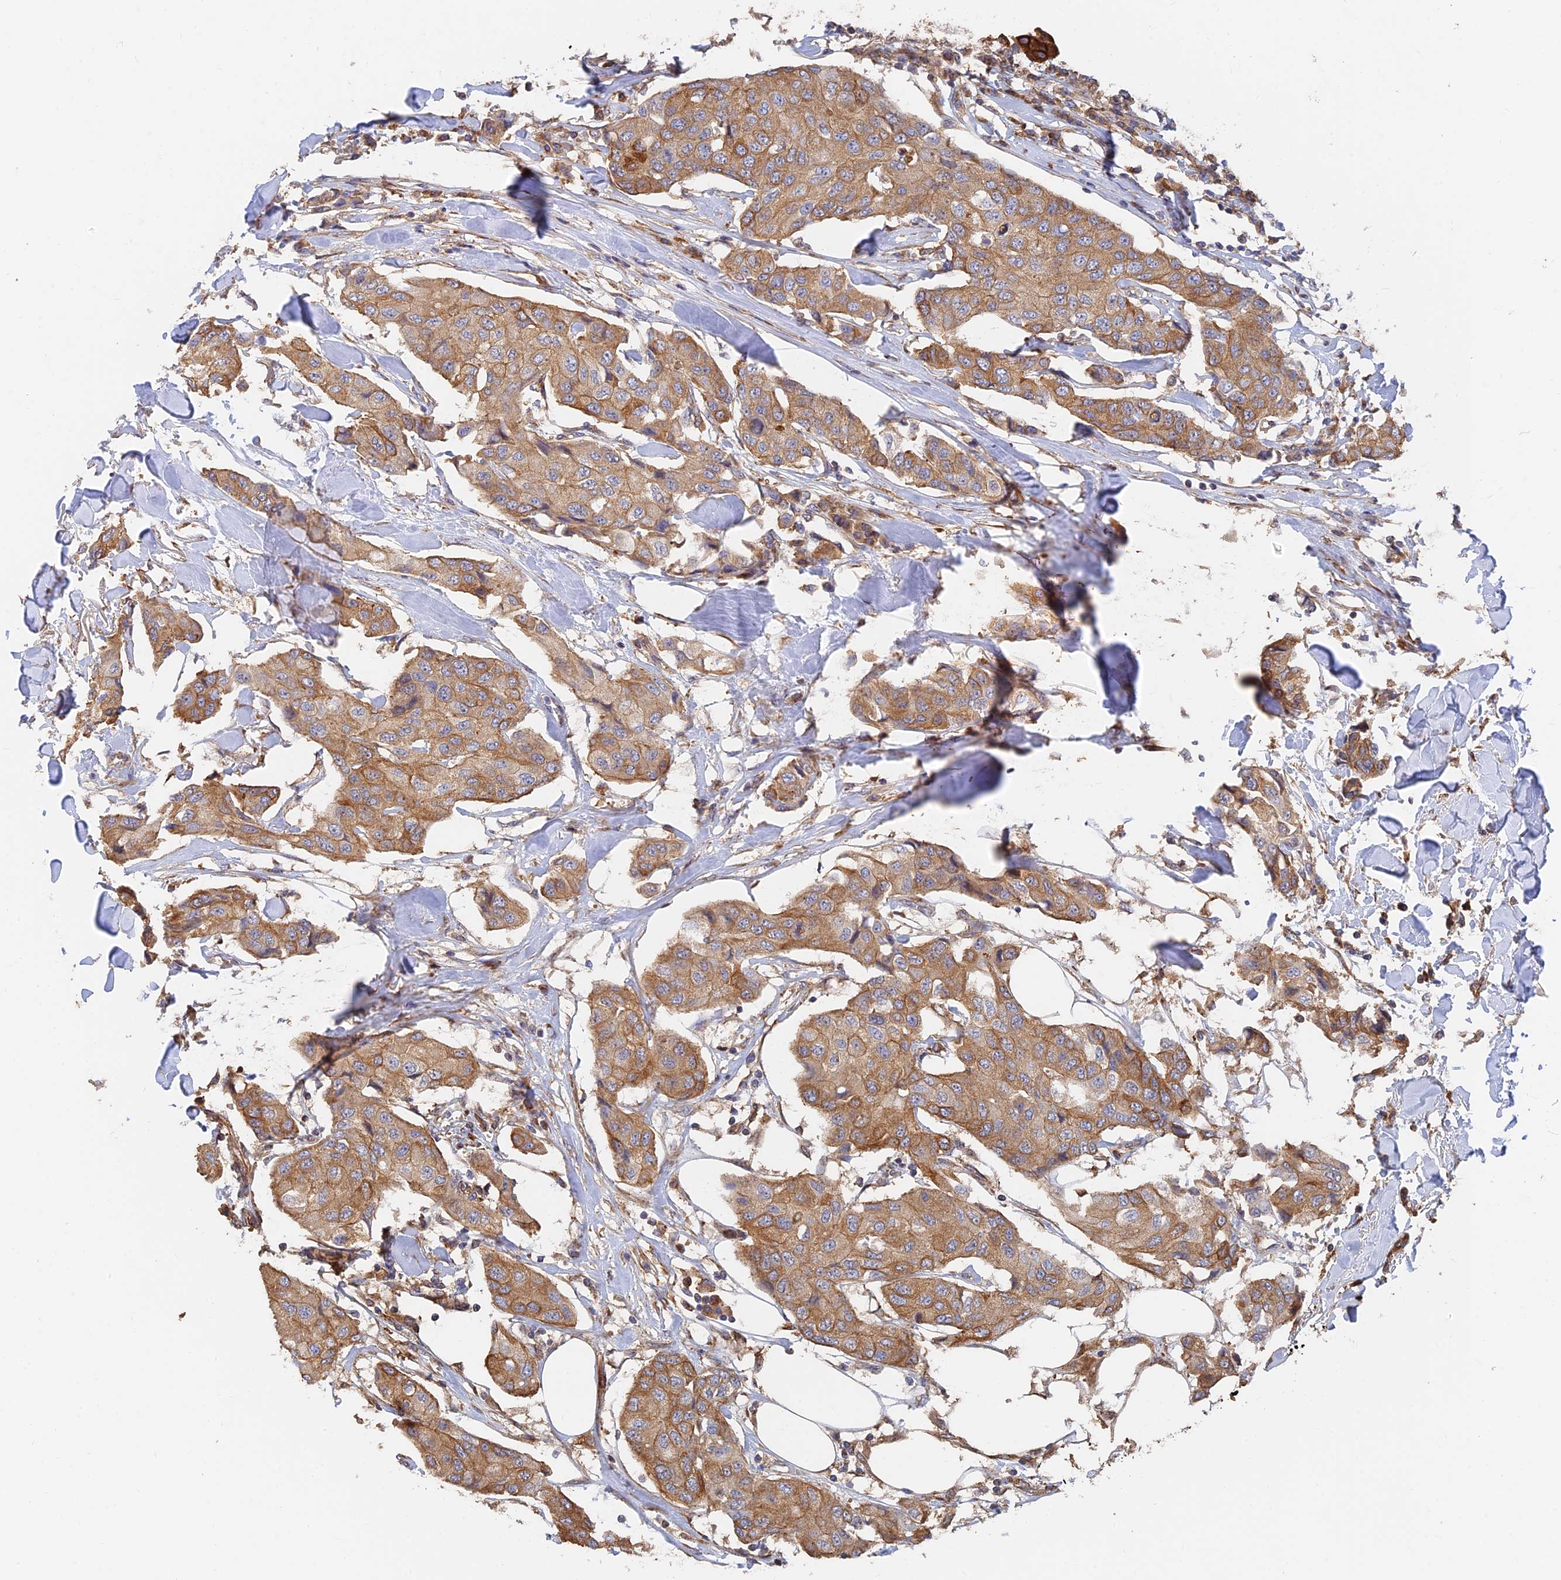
{"staining": {"intensity": "moderate", "quantity": ">75%", "location": "cytoplasmic/membranous"}, "tissue": "breast cancer", "cell_type": "Tumor cells", "image_type": "cancer", "snomed": [{"axis": "morphology", "description": "Duct carcinoma"}, {"axis": "topography", "description": "Breast"}], "caption": "IHC (DAB) staining of human breast infiltrating ductal carcinoma displays moderate cytoplasmic/membranous protein staining in about >75% of tumor cells.", "gene": "WBP11", "patient": {"sex": "female", "age": 80}}